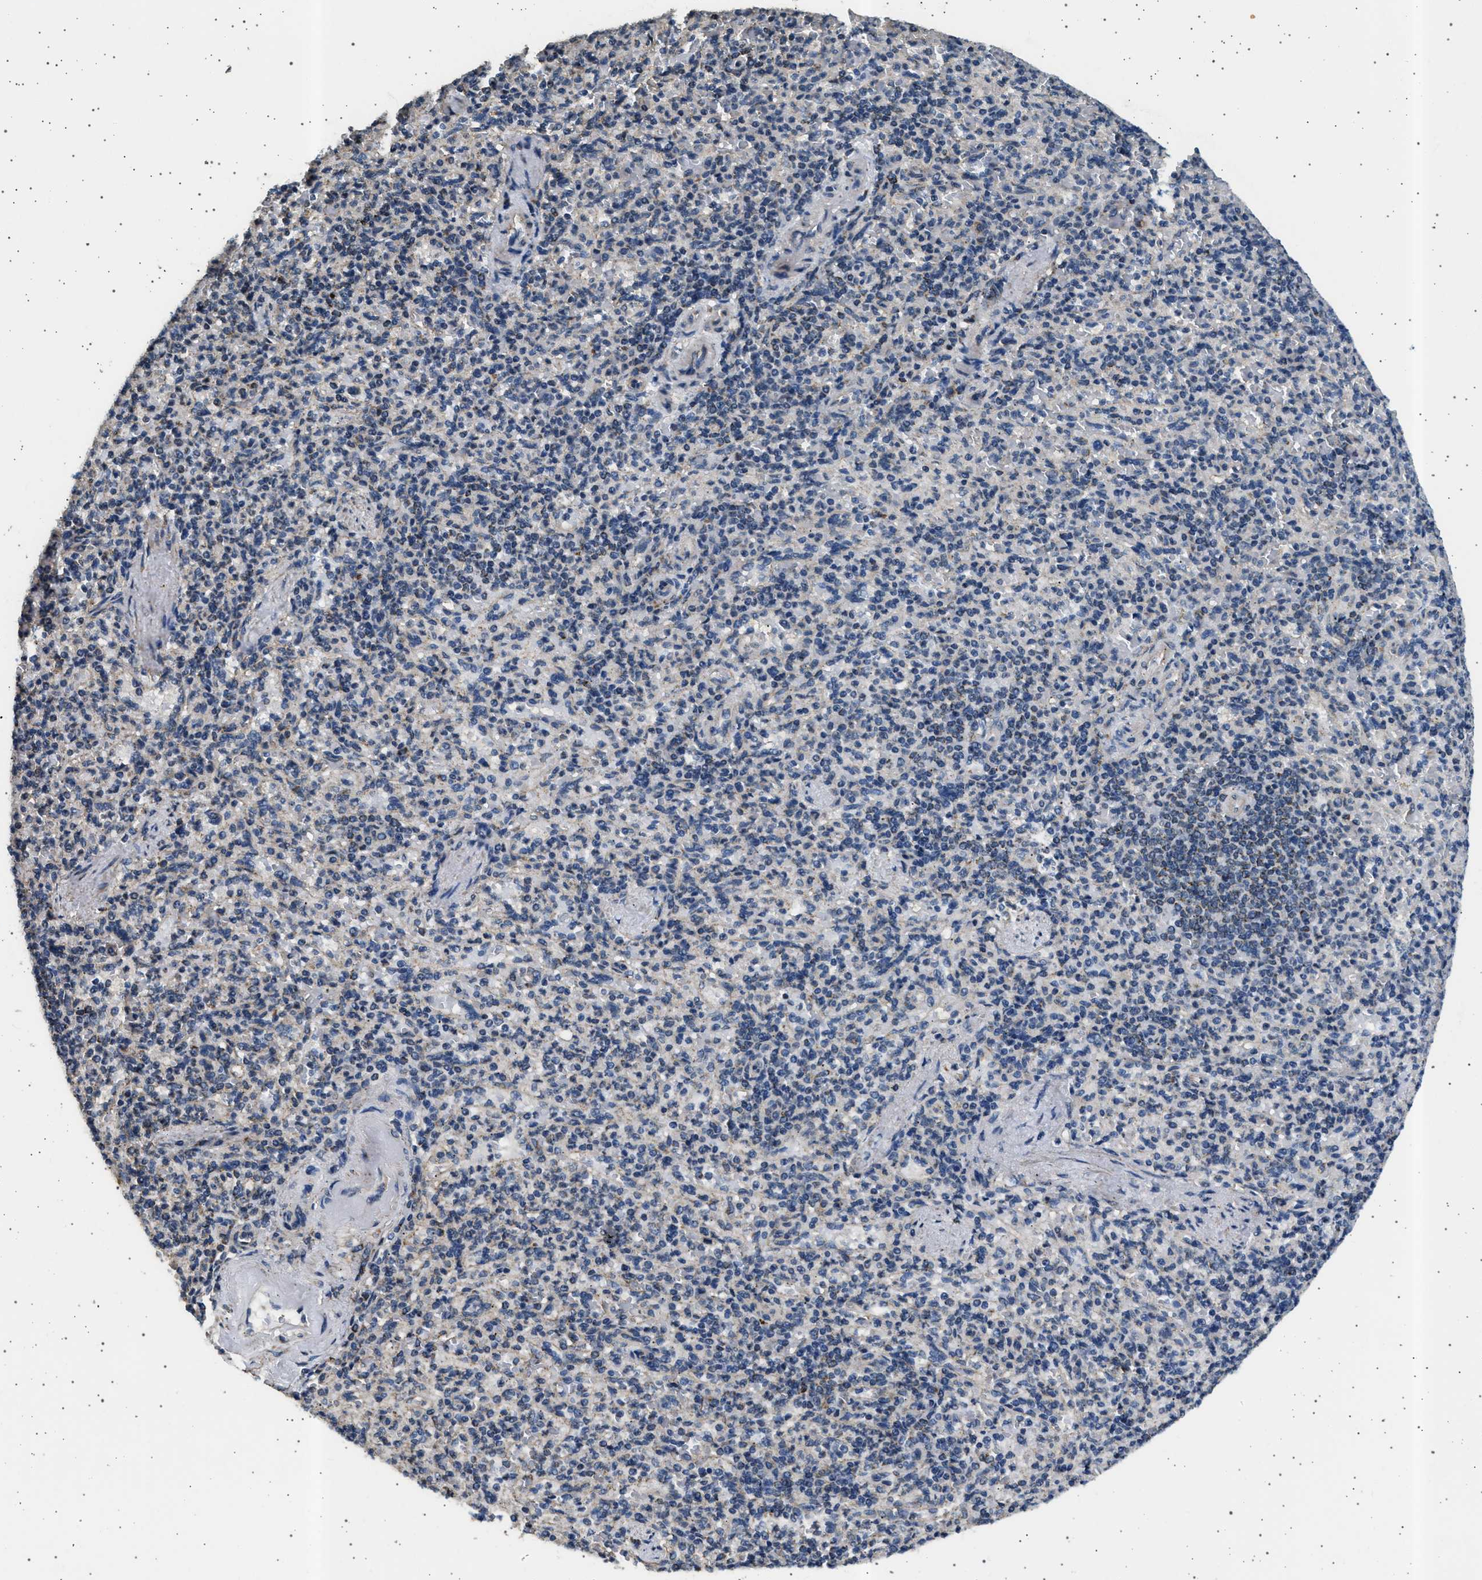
{"staining": {"intensity": "negative", "quantity": "none", "location": "none"}, "tissue": "spleen", "cell_type": "Cells in red pulp", "image_type": "normal", "snomed": [{"axis": "morphology", "description": "Normal tissue, NOS"}, {"axis": "topography", "description": "Spleen"}], "caption": "Spleen stained for a protein using immunohistochemistry displays no expression cells in red pulp.", "gene": "KCNA4", "patient": {"sex": "female", "age": 74}}